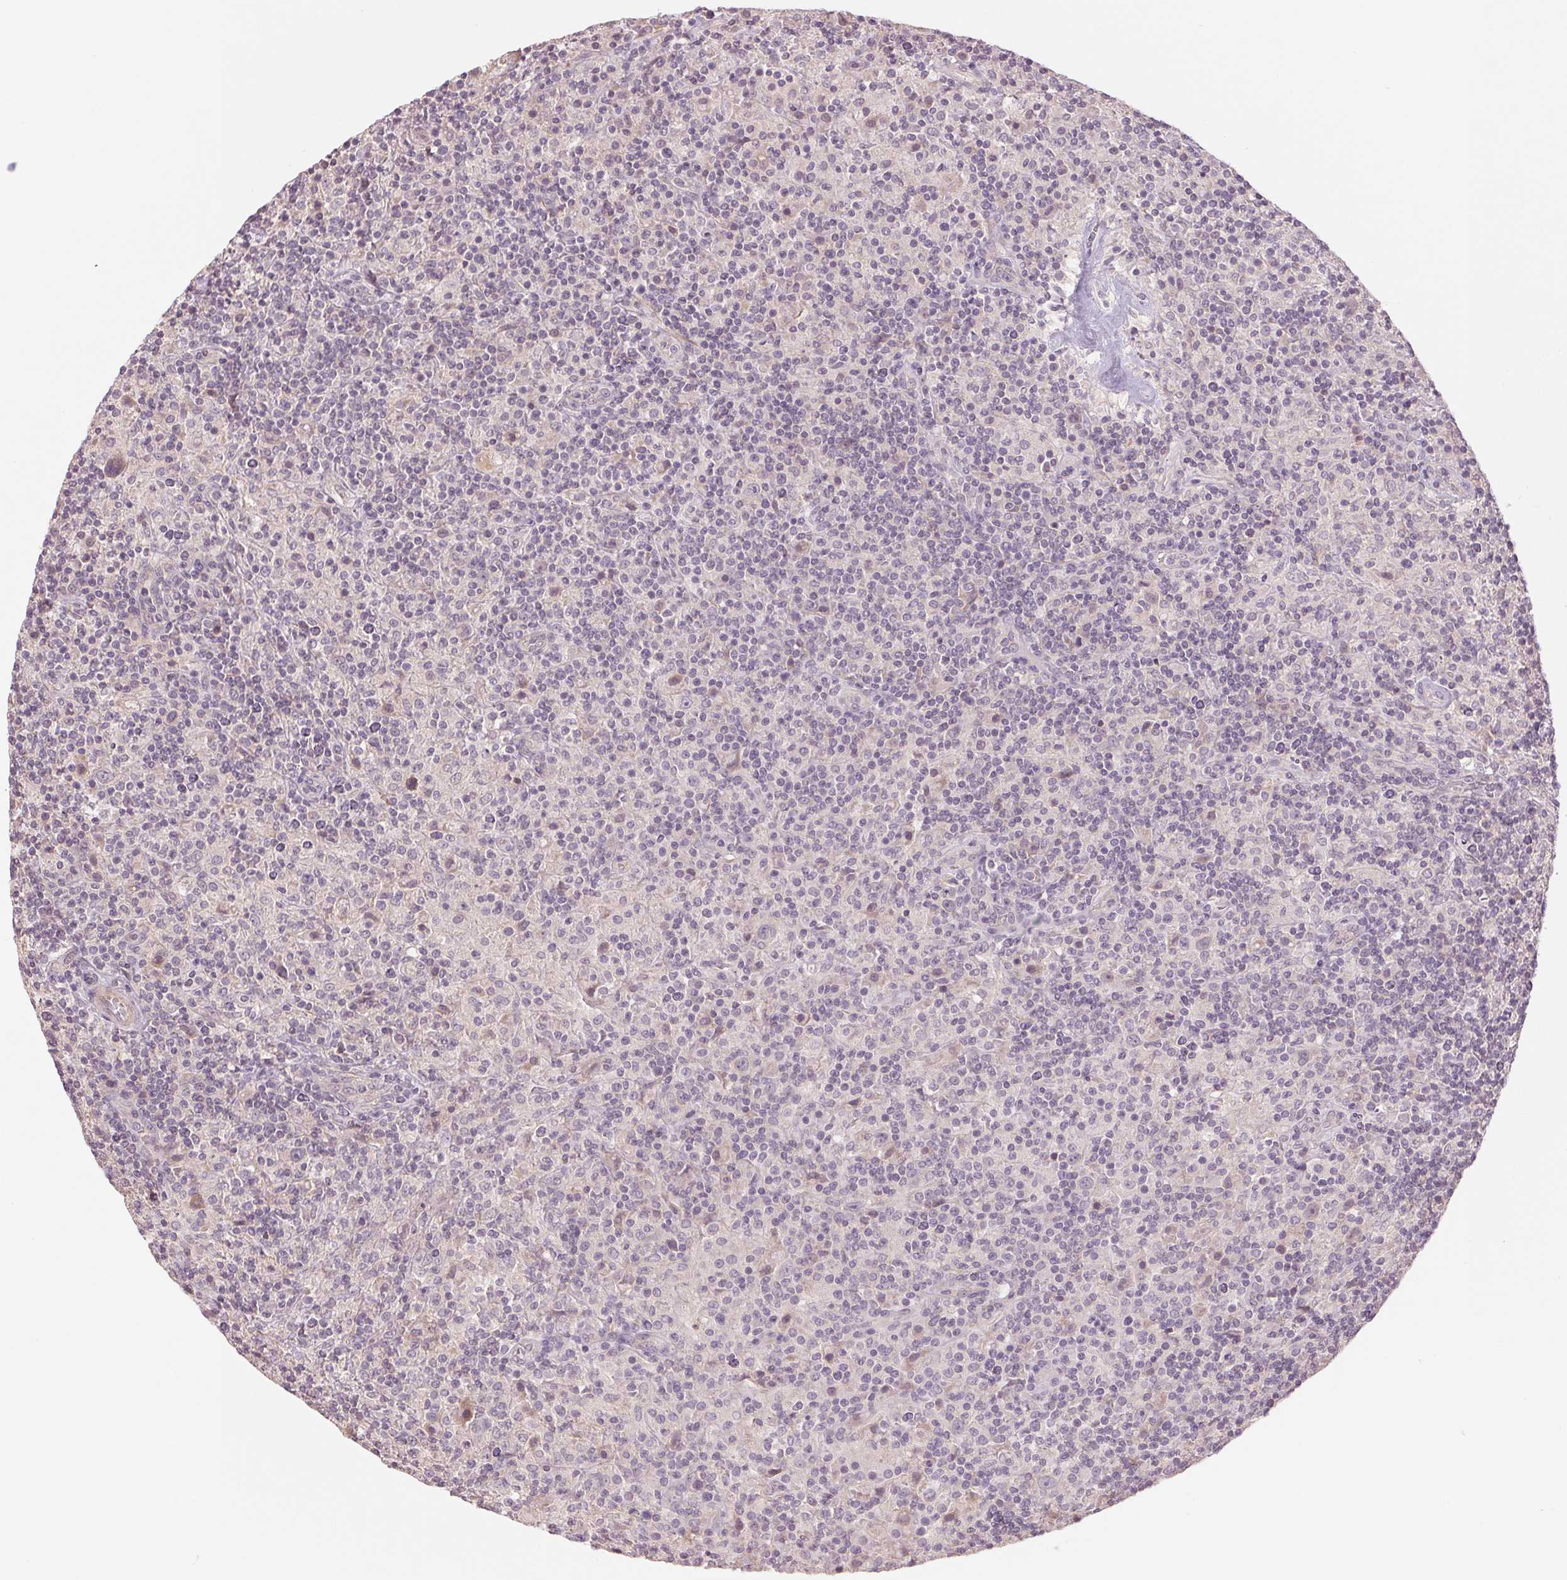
{"staining": {"intensity": "negative", "quantity": "none", "location": "none"}, "tissue": "lymphoma", "cell_type": "Tumor cells", "image_type": "cancer", "snomed": [{"axis": "morphology", "description": "Hodgkin's disease, NOS"}, {"axis": "topography", "description": "Lymph node"}], "caption": "The photomicrograph exhibits no staining of tumor cells in Hodgkin's disease.", "gene": "PPIA", "patient": {"sex": "male", "age": 70}}